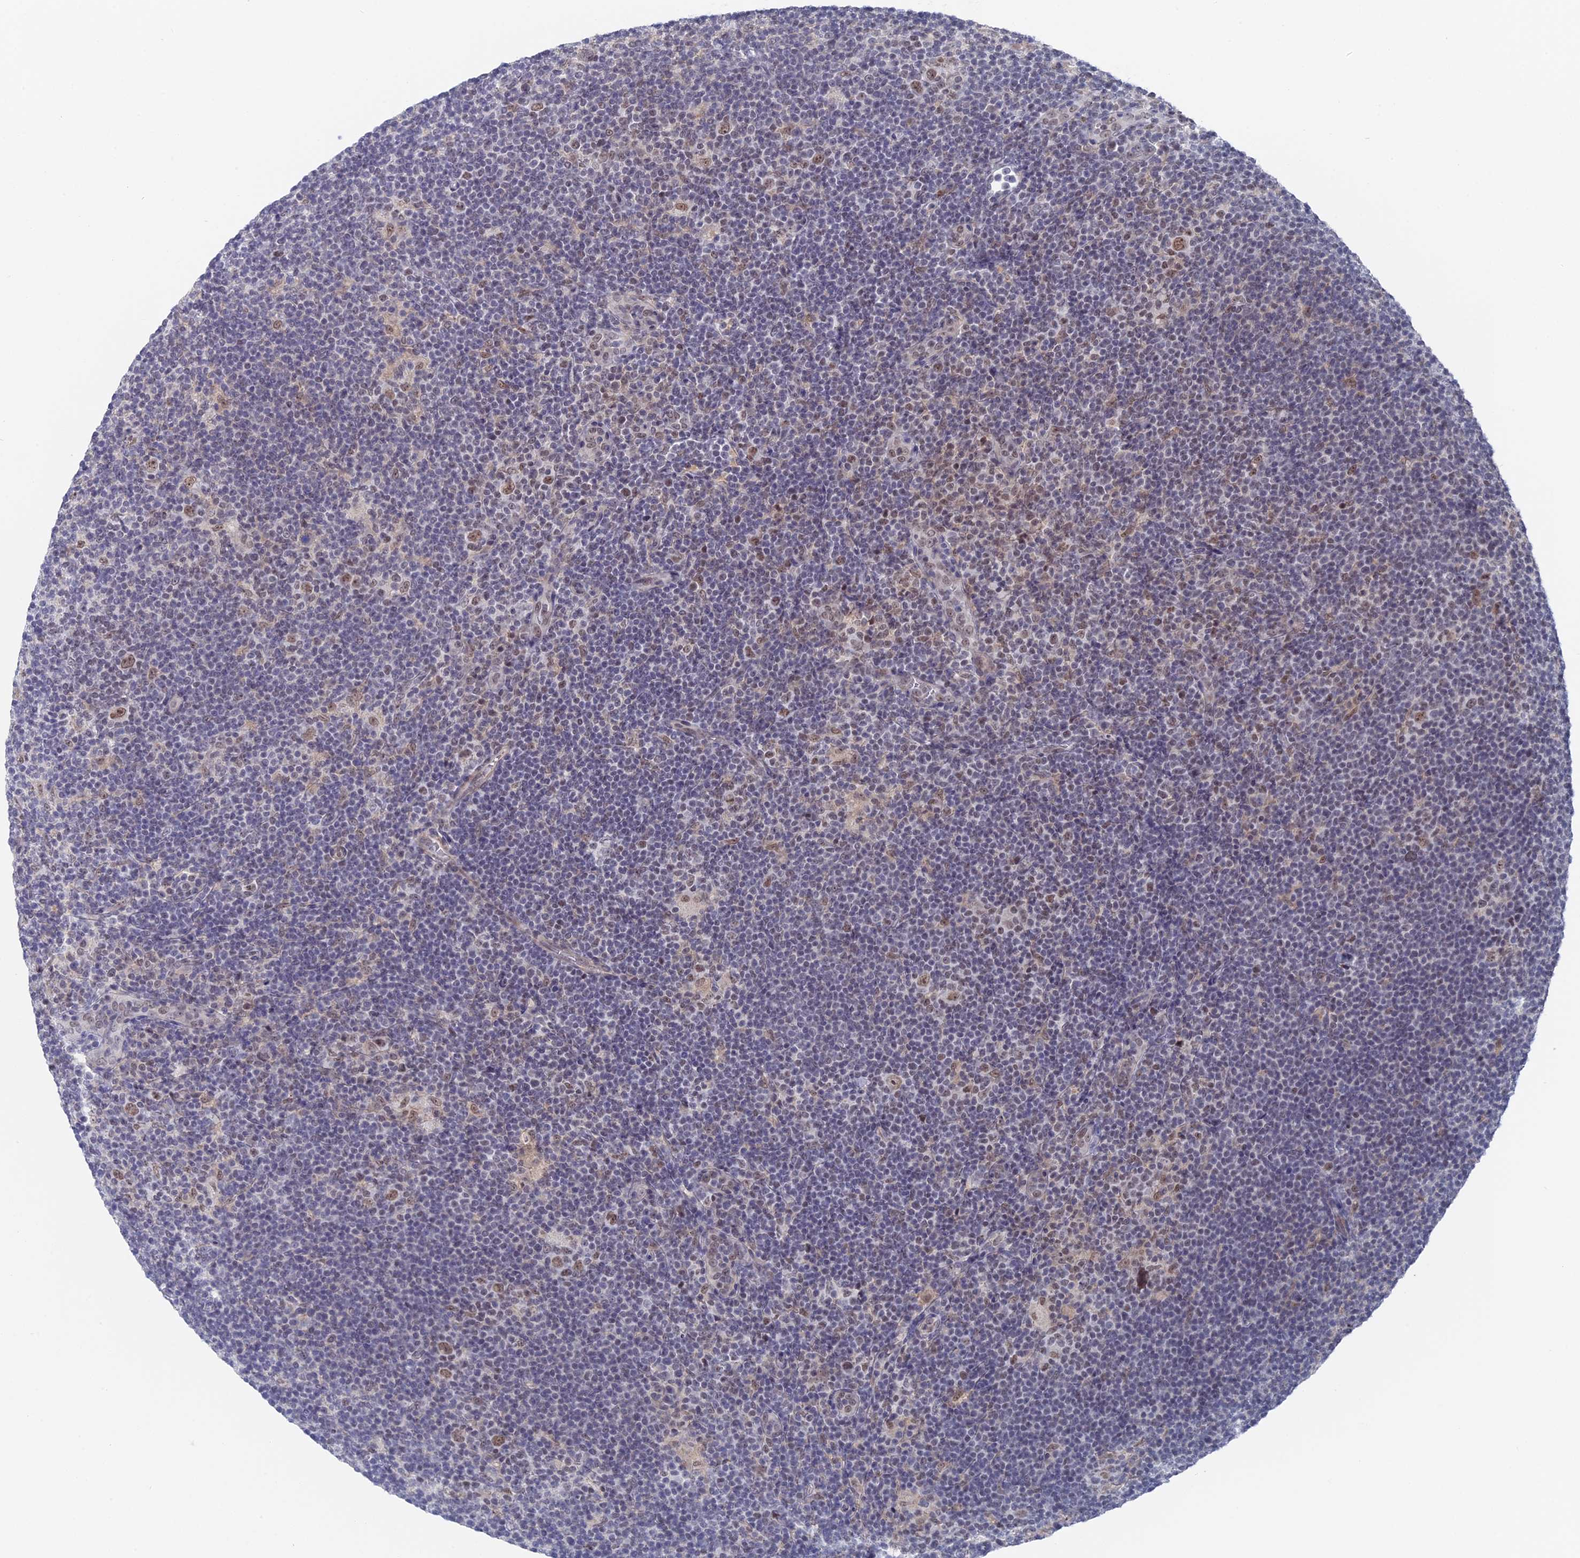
{"staining": {"intensity": "moderate", "quantity": ">75%", "location": "nuclear"}, "tissue": "lymphoma", "cell_type": "Tumor cells", "image_type": "cancer", "snomed": [{"axis": "morphology", "description": "Hodgkin's disease, NOS"}, {"axis": "topography", "description": "Lymph node"}], "caption": "Protein expression analysis of human lymphoma reveals moderate nuclear staining in about >75% of tumor cells.", "gene": "BRD2", "patient": {"sex": "female", "age": 57}}